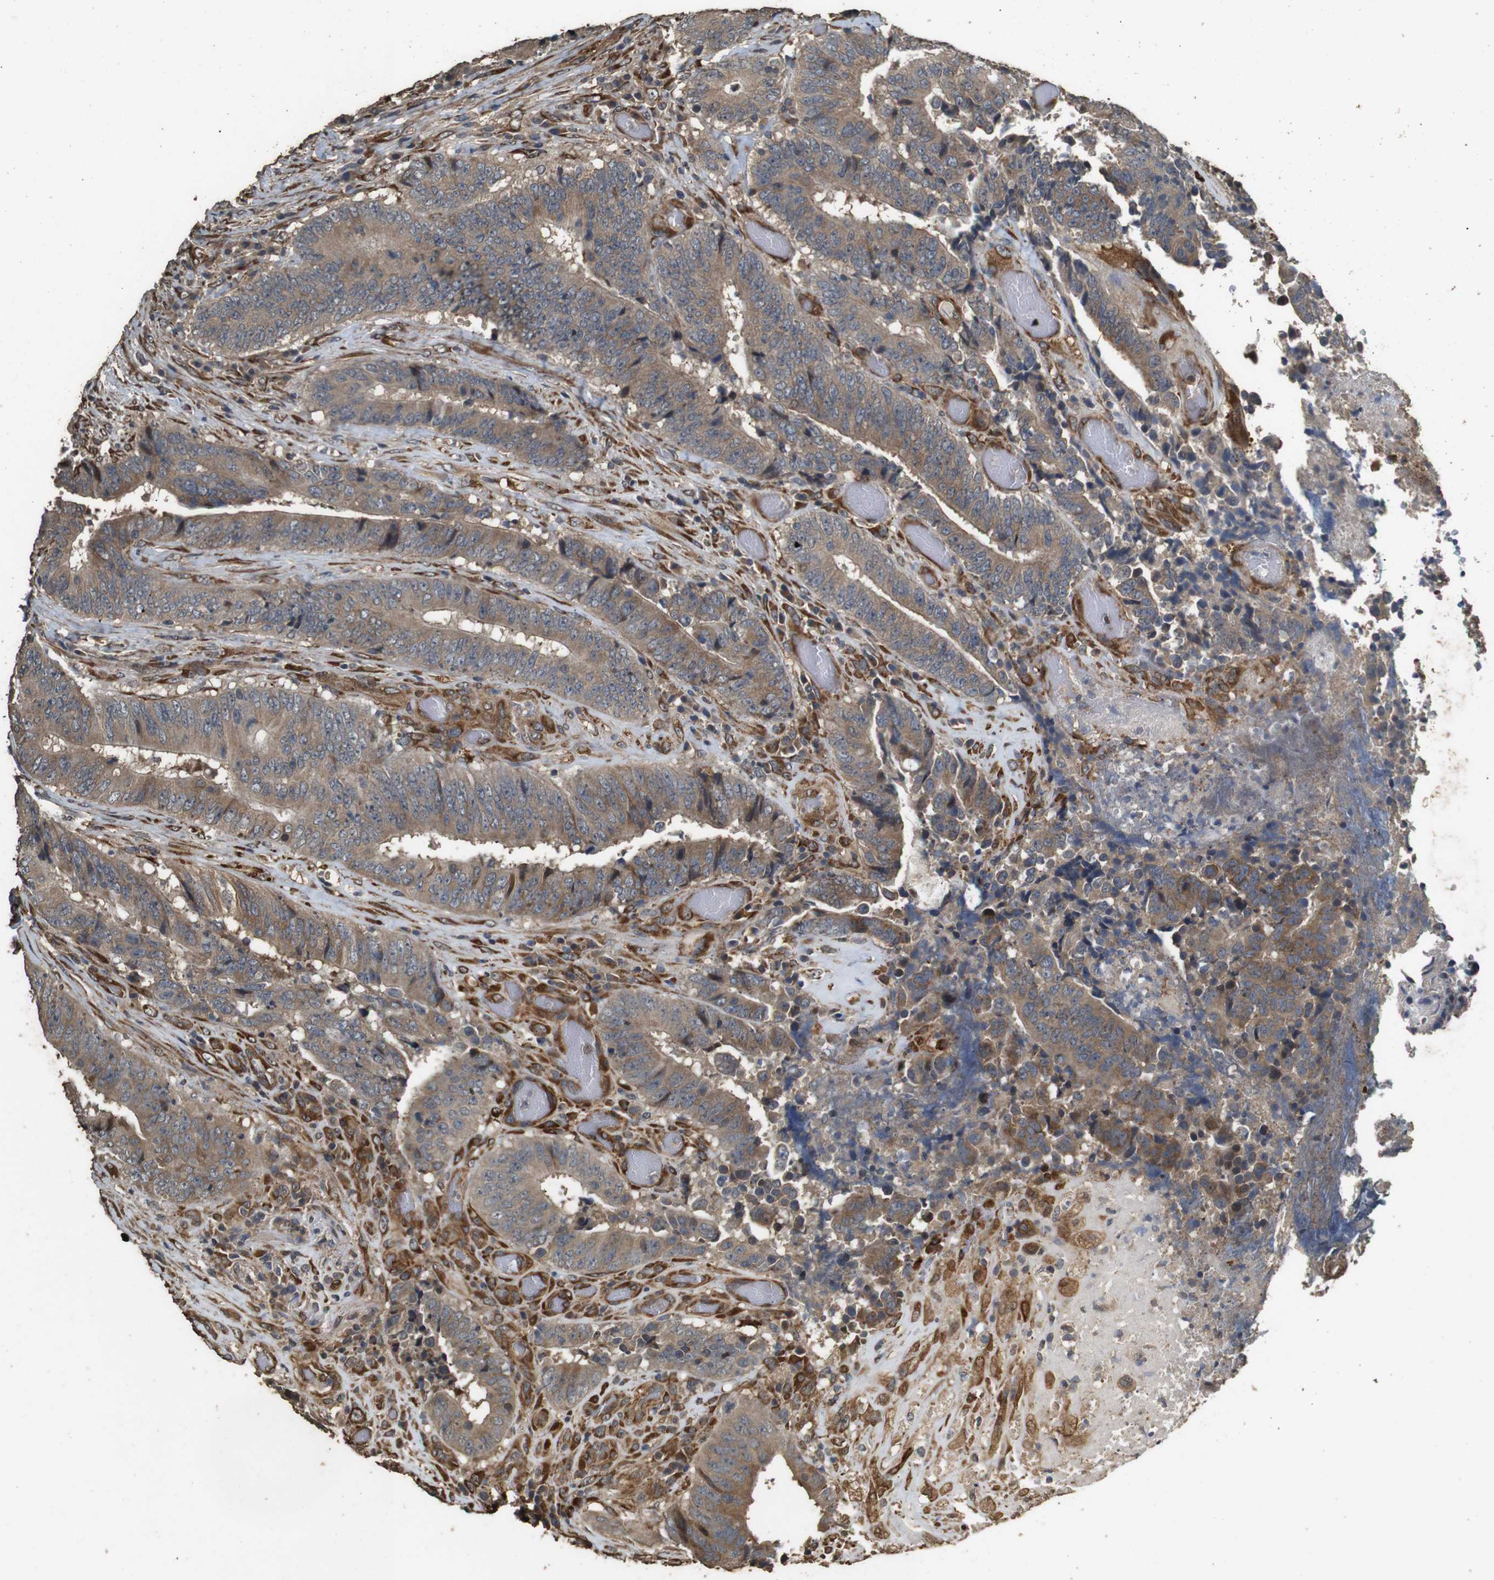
{"staining": {"intensity": "moderate", "quantity": ">75%", "location": "cytoplasmic/membranous"}, "tissue": "colorectal cancer", "cell_type": "Tumor cells", "image_type": "cancer", "snomed": [{"axis": "morphology", "description": "Adenocarcinoma, NOS"}, {"axis": "topography", "description": "Rectum"}], "caption": "The micrograph reveals a brown stain indicating the presence of a protein in the cytoplasmic/membranous of tumor cells in adenocarcinoma (colorectal).", "gene": "CNPY4", "patient": {"sex": "male", "age": 72}}